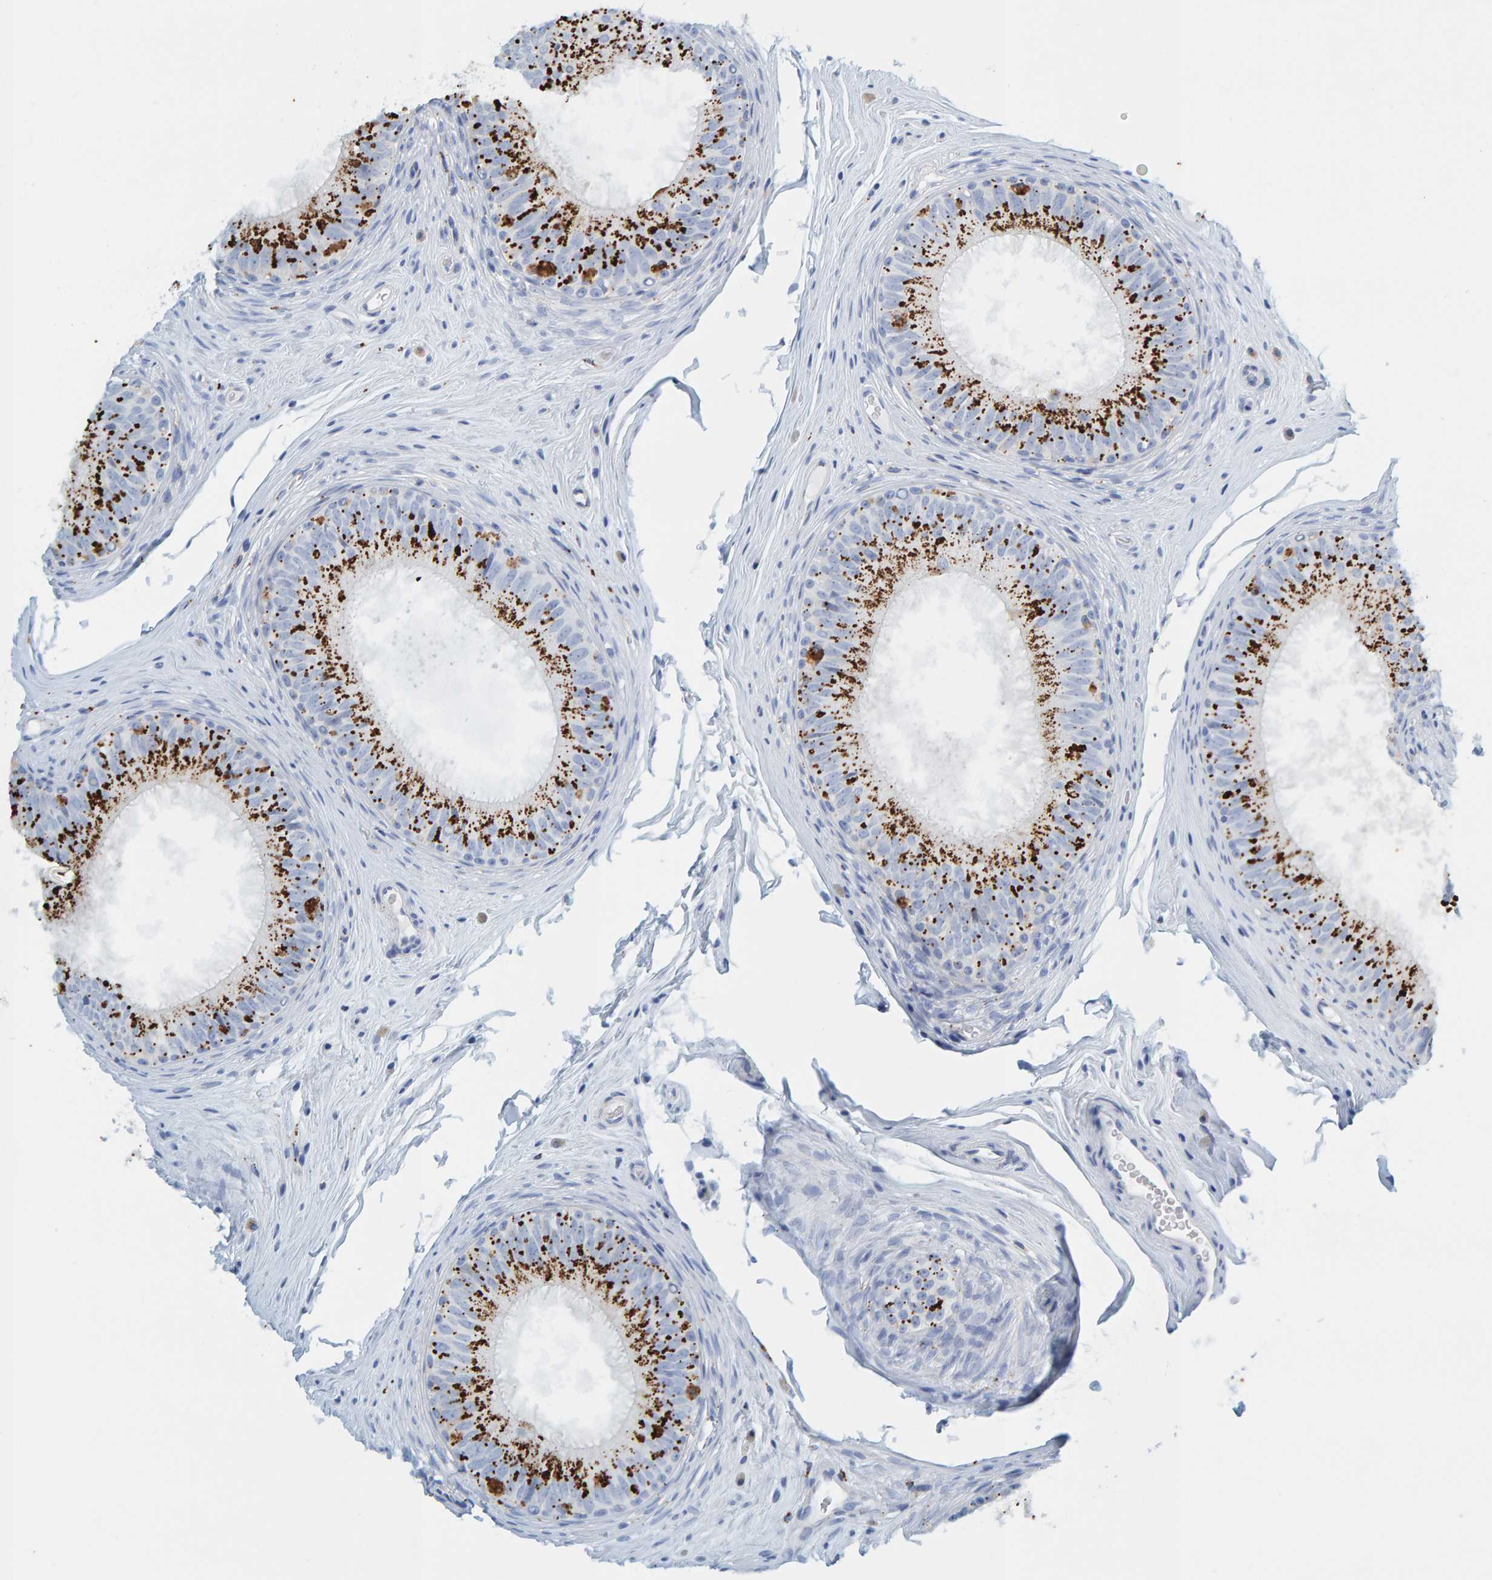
{"staining": {"intensity": "strong", "quantity": ">75%", "location": "cytoplasmic/membranous"}, "tissue": "epididymis", "cell_type": "Glandular cells", "image_type": "normal", "snomed": [{"axis": "morphology", "description": "Normal tissue, NOS"}, {"axis": "topography", "description": "Epididymis"}], "caption": "Normal epididymis displays strong cytoplasmic/membranous expression in approximately >75% of glandular cells, visualized by immunohistochemistry.", "gene": "BIN3", "patient": {"sex": "male", "age": 32}}